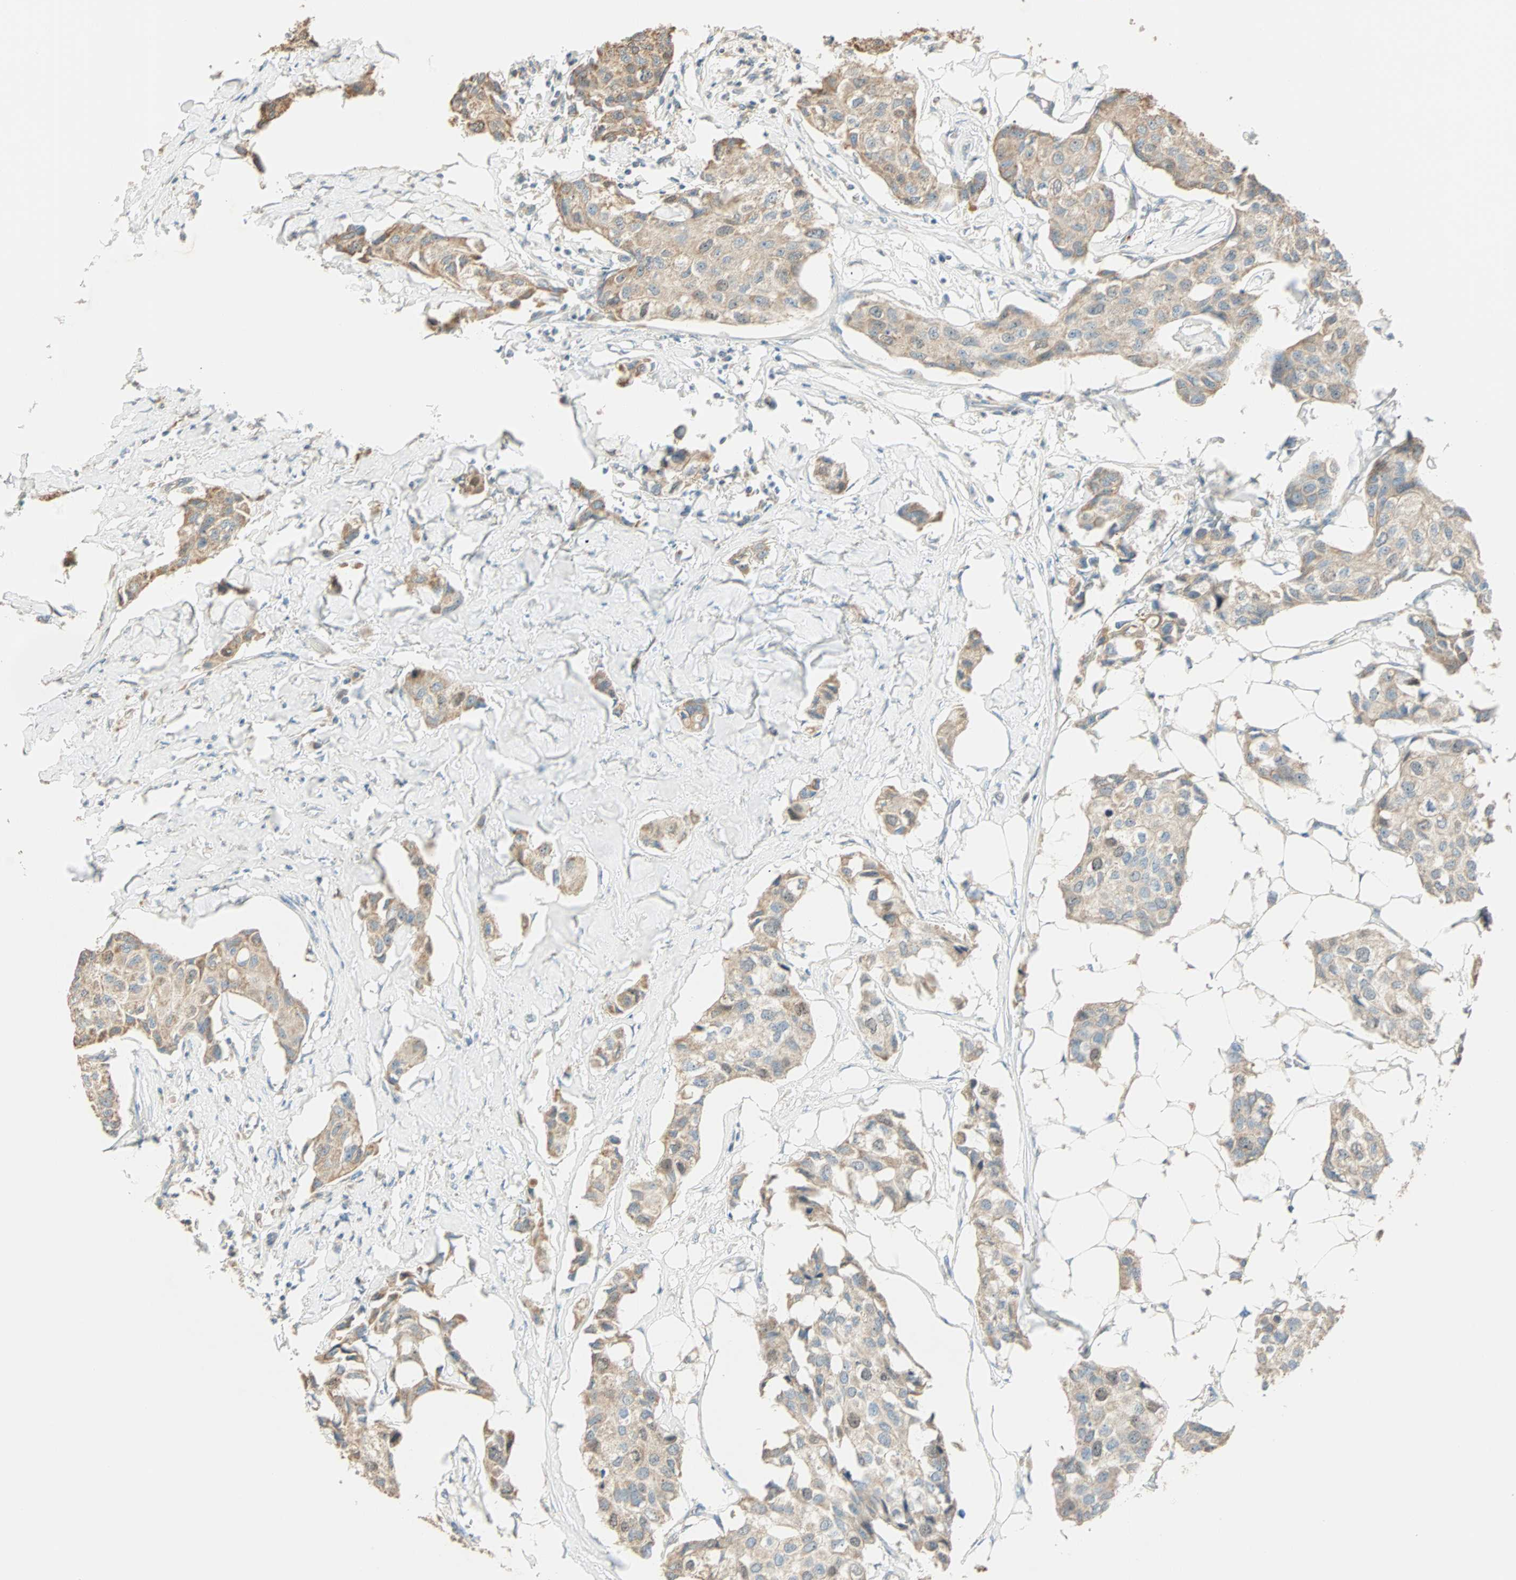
{"staining": {"intensity": "weak", "quantity": ">75%", "location": "cytoplasmic/membranous"}, "tissue": "breast cancer", "cell_type": "Tumor cells", "image_type": "cancer", "snomed": [{"axis": "morphology", "description": "Duct carcinoma"}, {"axis": "topography", "description": "Breast"}], "caption": "The histopathology image displays a brown stain indicating the presence of a protein in the cytoplasmic/membranous of tumor cells in invasive ductal carcinoma (breast).", "gene": "RAD18", "patient": {"sex": "female", "age": 80}}